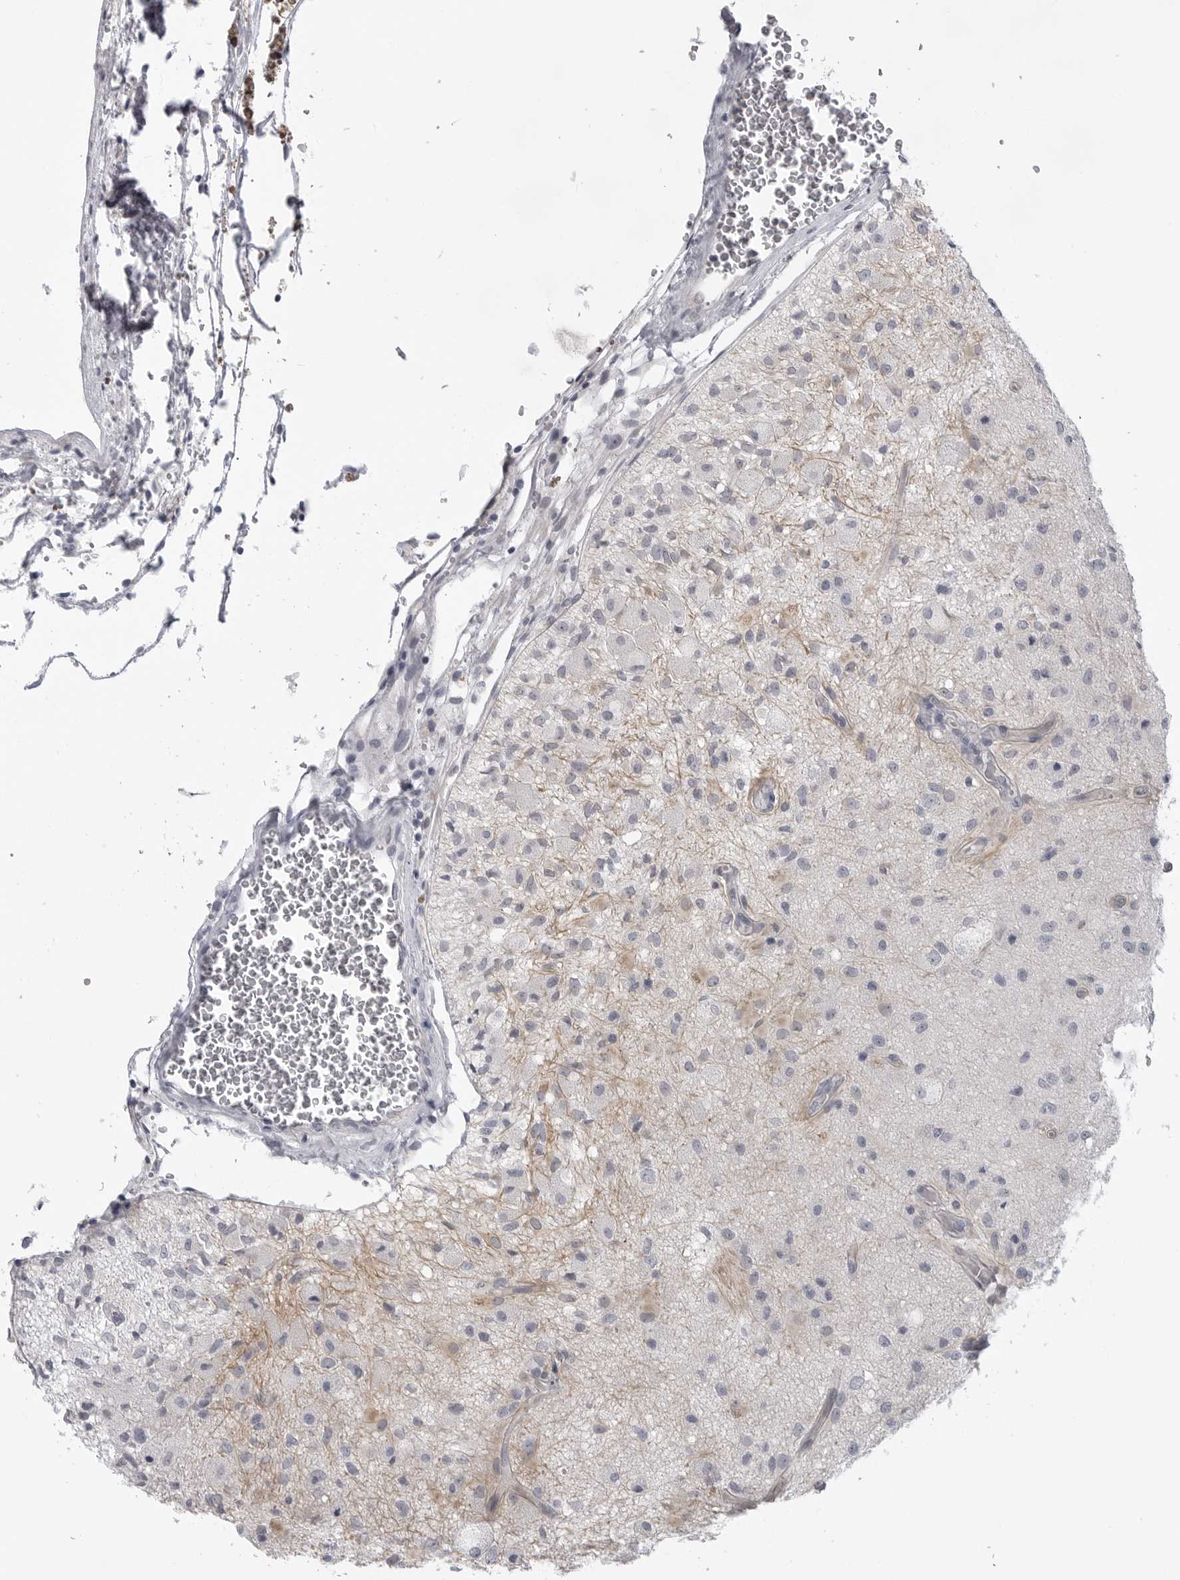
{"staining": {"intensity": "negative", "quantity": "none", "location": "none"}, "tissue": "glioma", "cell_type": "Tumor cells", "image_type": "cancer", "snomed": [{"axis": "morphology", "description": "Normal tissue, NOS"}, {"axis": "morphology", "description": "Glioma, malignant, High grade"}, {"axis": "topography", "description": "Cerebral cortex"}], "caption": "Immunohistochemistry (IHC) photomicrograph of malignant glioma (high-grade) stained for a protein (brown), which demonstrates no expression in tumor cells.", "gene": "LRRC45", "patient": {"sex": "male", "age": 77}}